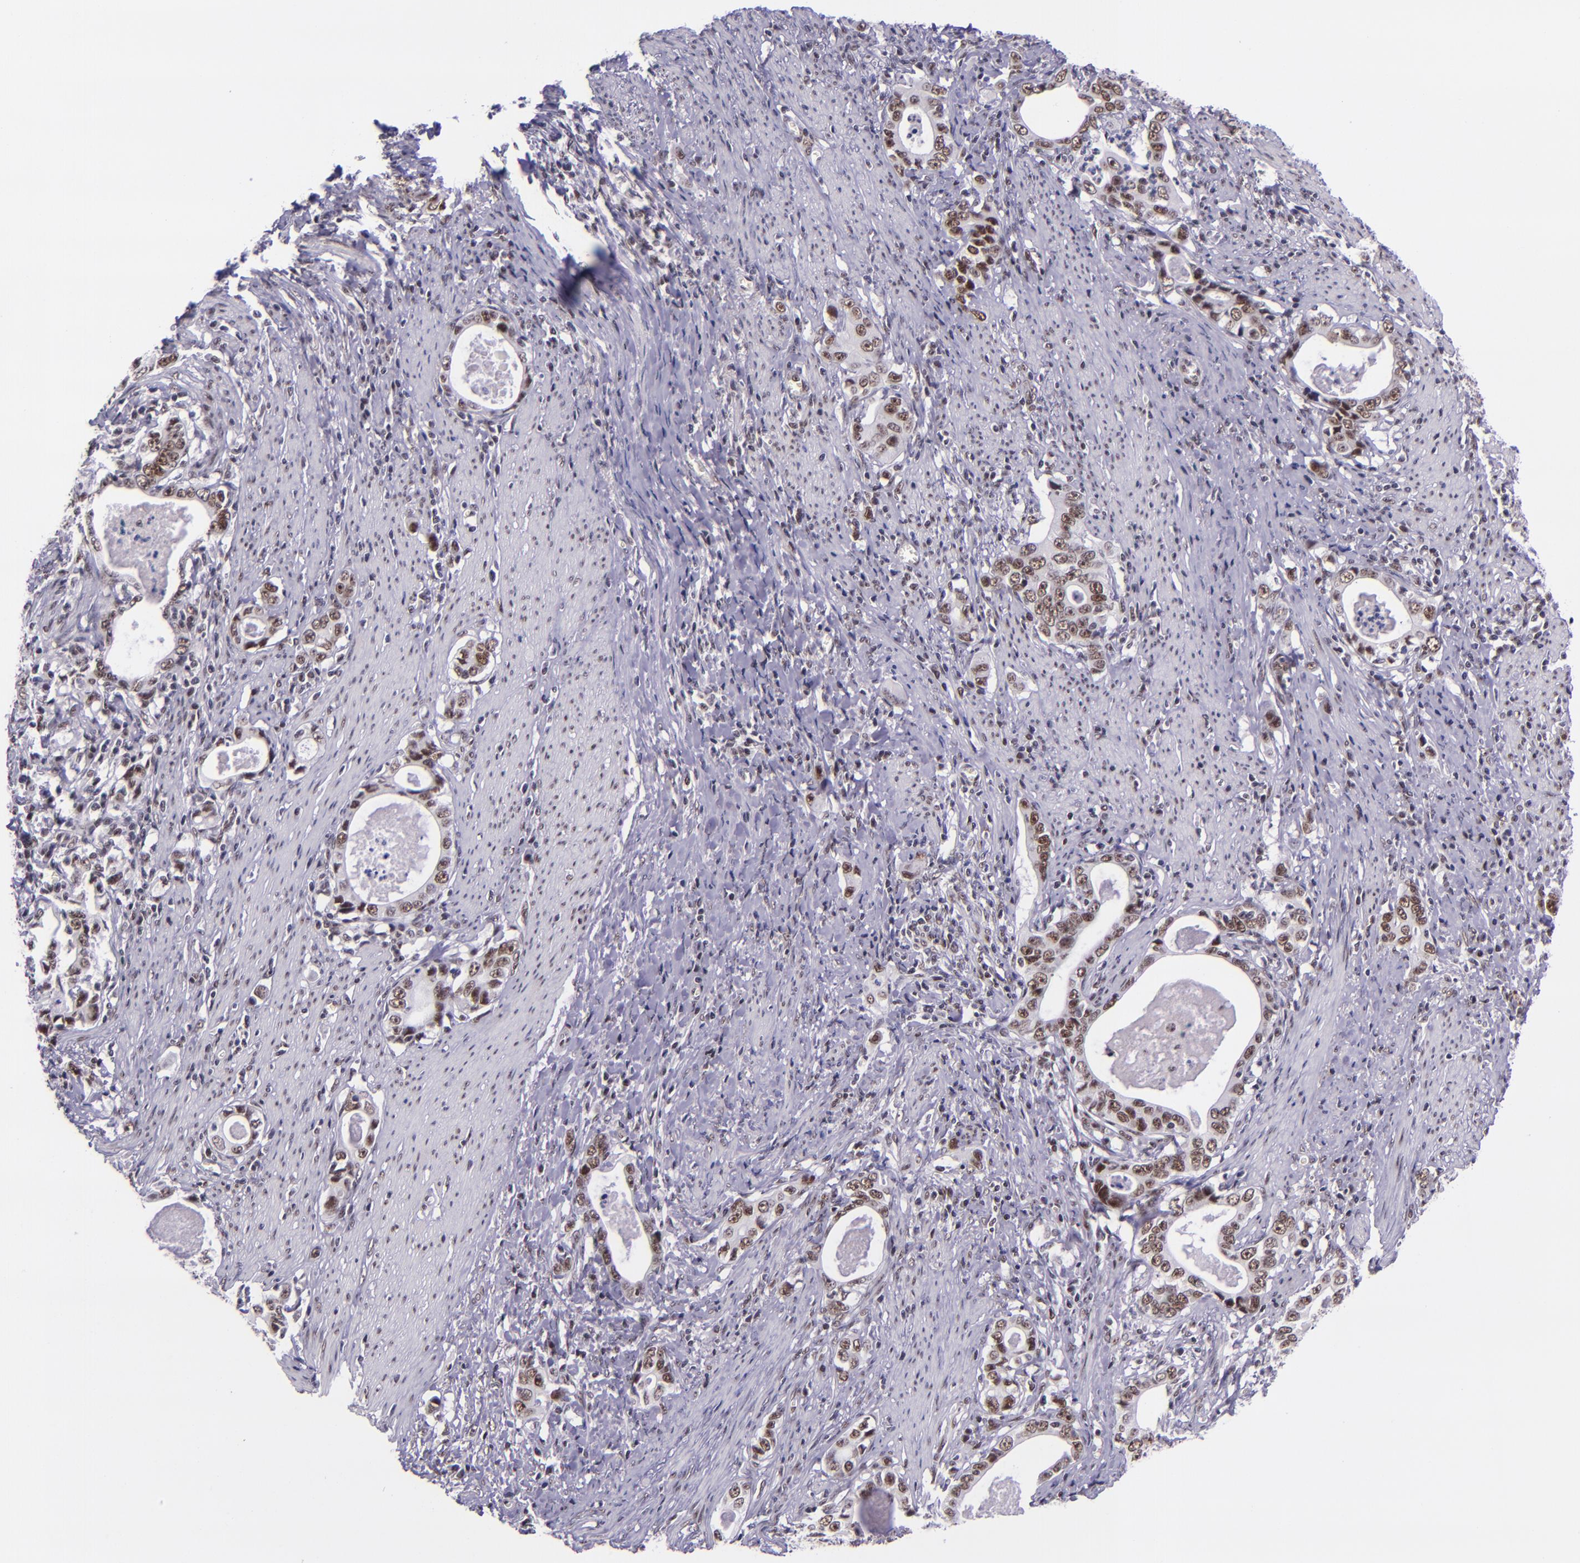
{"staining": {"intensity": "moderate", "quantity": ">75%", "location": "cytoplasmic/membranous,nuclear"}, "tissue": "stomach cancer", "cell_type": "Tumor cells", "image_type": "cancer", "snomed": [{"axis": "morphology", "description": "Adenocarcinoma, NOS"}, {"axis": "topography", "description": "Stomach, lower"}], "caption": "Immunohistochemistry (IHC) photomicrograph of neoplastic tissue: human stomach adenocarcinoma stained using immunohistochemistry (IHC) shows medium levels of moderate protein expression localized specifically in the cytoplasmic/membranous and nuclear of tumor cells, appearing as a cytoplasmic/membranous and nuclear brown color.", "gene": "GPKOW", "patient": {"sex": "female", "age": 72}}